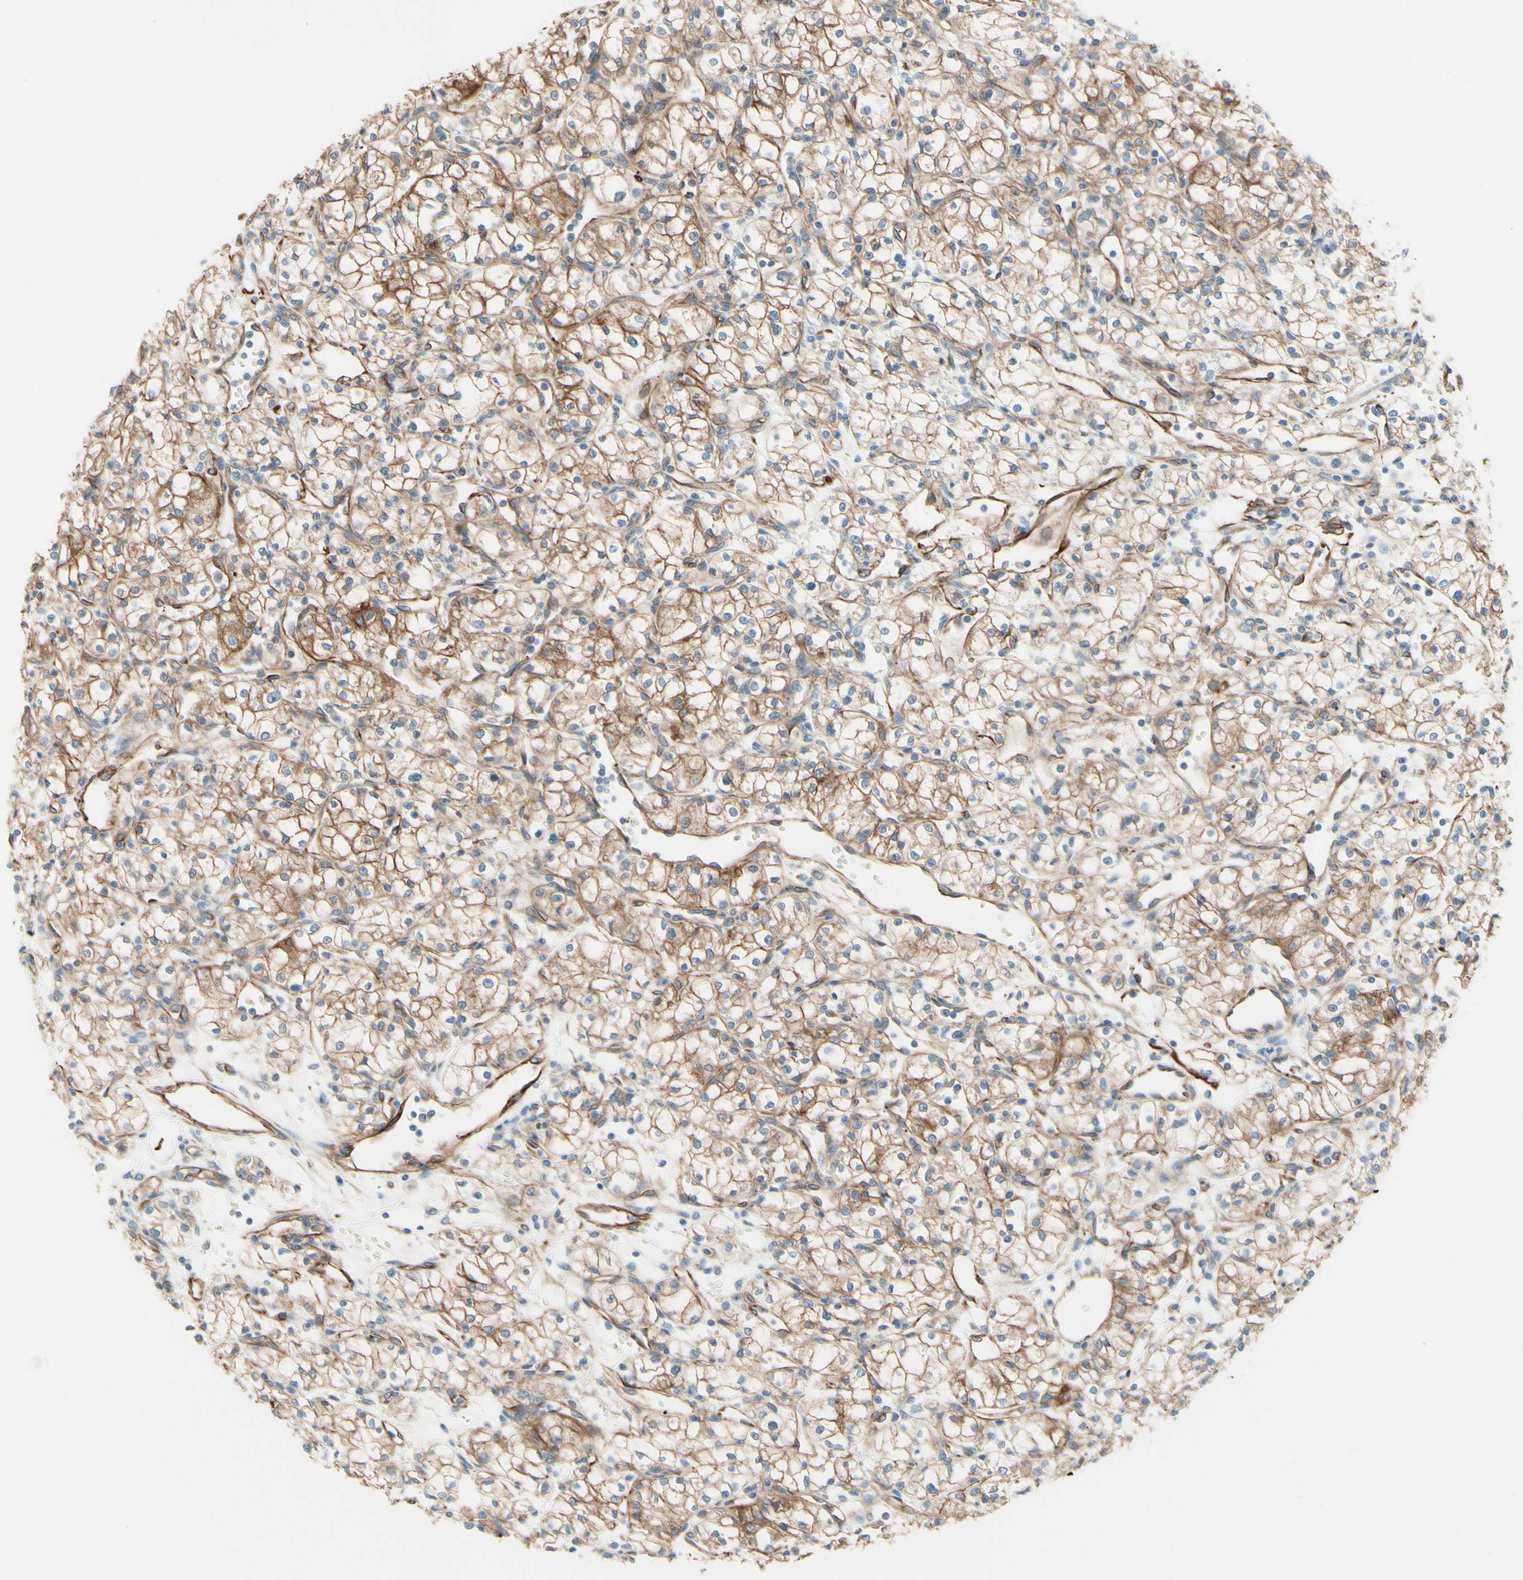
{"staining": {"intensity": "moderate", "quantity": ">75%", "location": "cytoplasmic/membranous"}, "tissue": "renal cancer", "cell_type": "Tumor cells", "image_type": "cancer", "snomed": [{"axis": "morphology", "description": "Normal tissue, NOS"}, {"axis": "morphology", "description": "Adenocarcinoma, NOS"}, {"axis": "topography", "description": "Kidney"}], "caption": "The photomicrograph displays a brown stain indicating the presence of a protein in the cytoplasmic/membranous of tumor cells in adenocarcinoma (renal). (Stains: DAB (3,3'-diaminobenzidine) in brown, nuclei in blue, Microscopy: brightfield microscopy at high magnification).", "gene": "ENDOD1", "patient": {"sex": "male", "age": 59}}